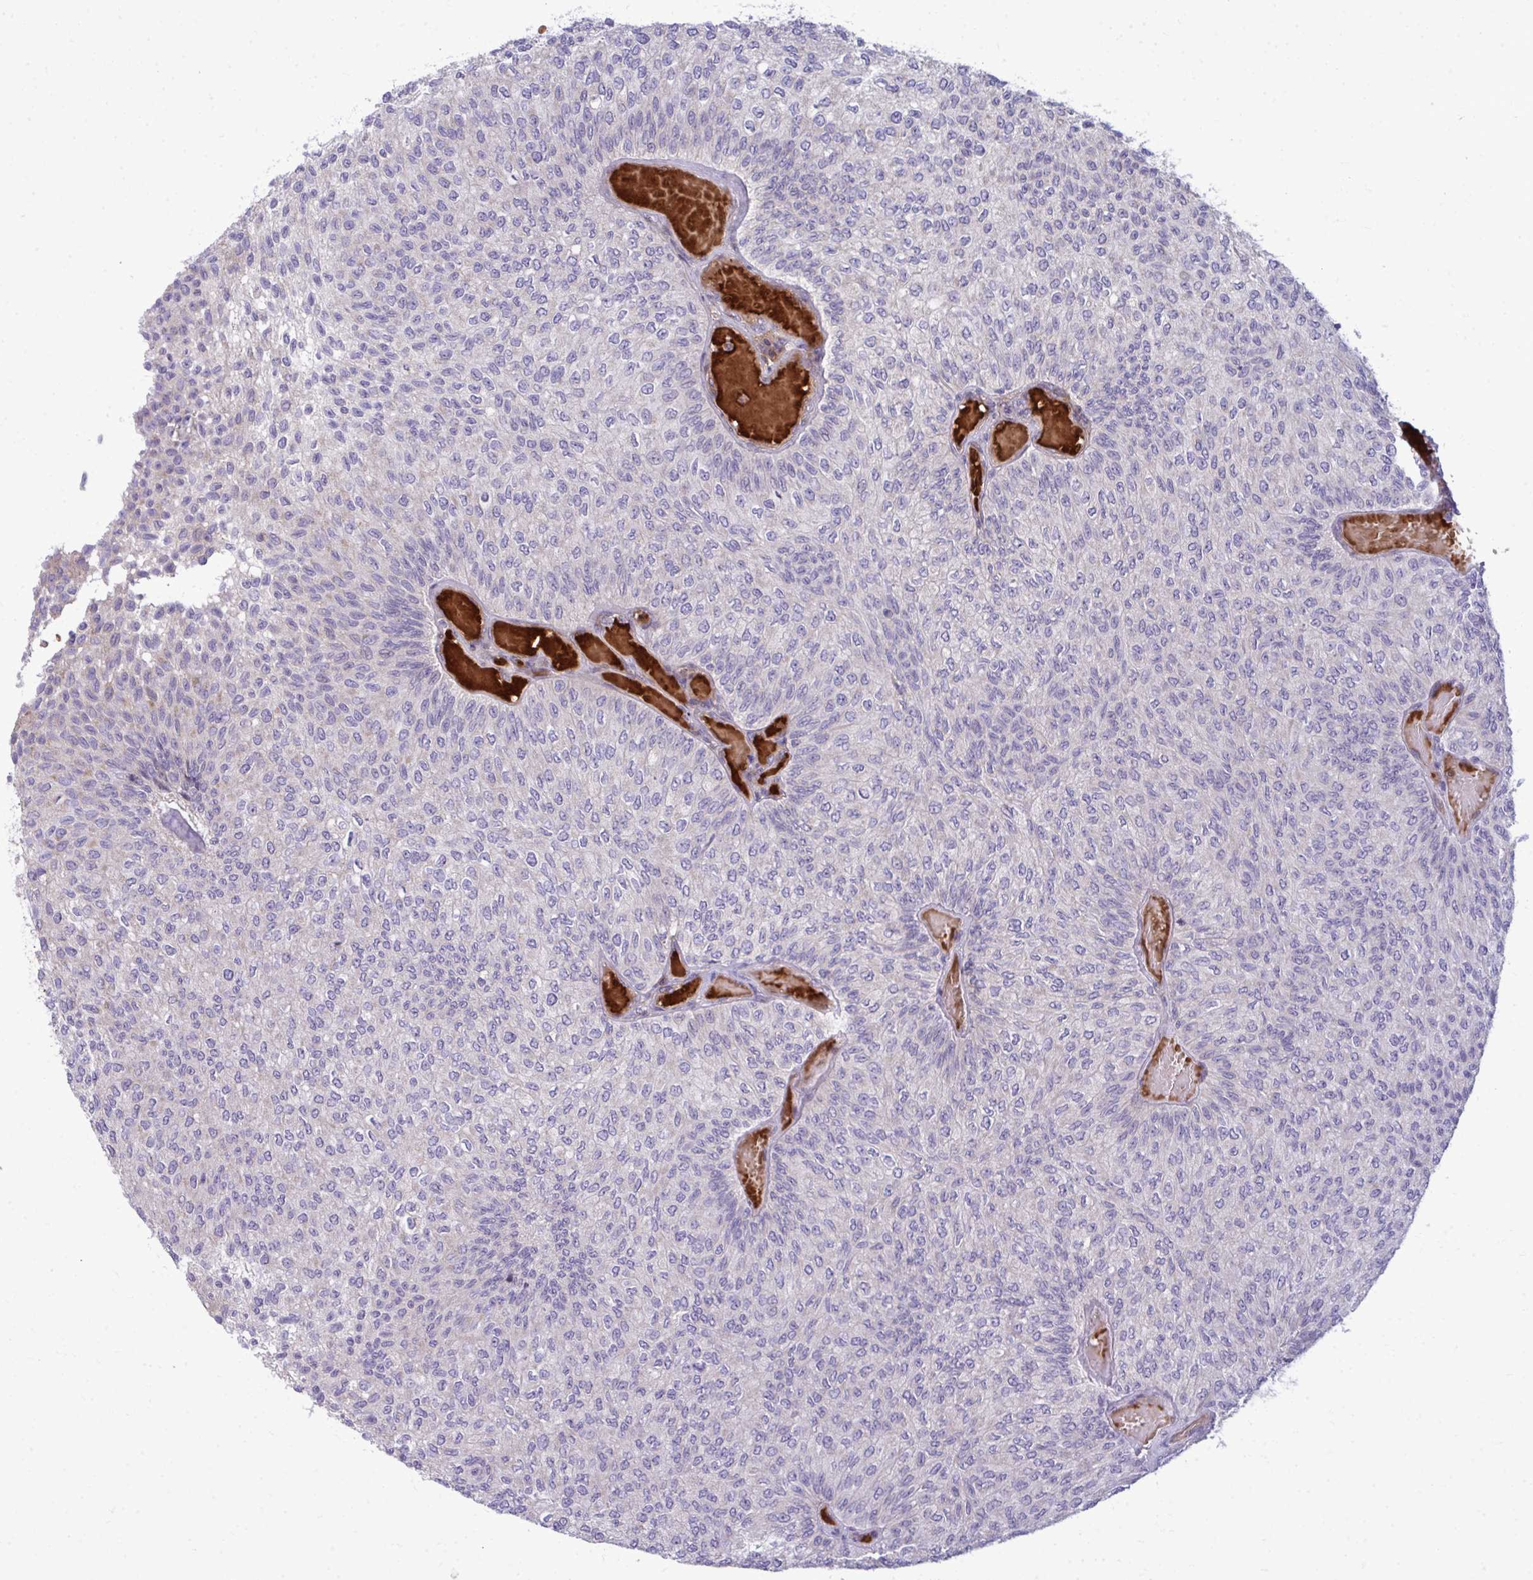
{"staining": {"intensity": "weak", "quantity": "<25%", "location": "cytoplasmic/membranous"}, "tissue": "urothelial cancer", "cell_type": "Tumor cells", "image_type": "cancer", "snomed": [{"axis": "morphology", "description": "Urothelial carcinoma, Low grade"}, {"axis": "topography", "description": "Urinary bladder"}], "caption": "An immunohistochemistry (IHC) micrograph of low-grade urothelial carcinoma is shown. There is no staining in tumor cells of low-grade urothelial carcinoma.", "gene": "SLC14A1", "patient": {"sex": "male", "age": 78}}